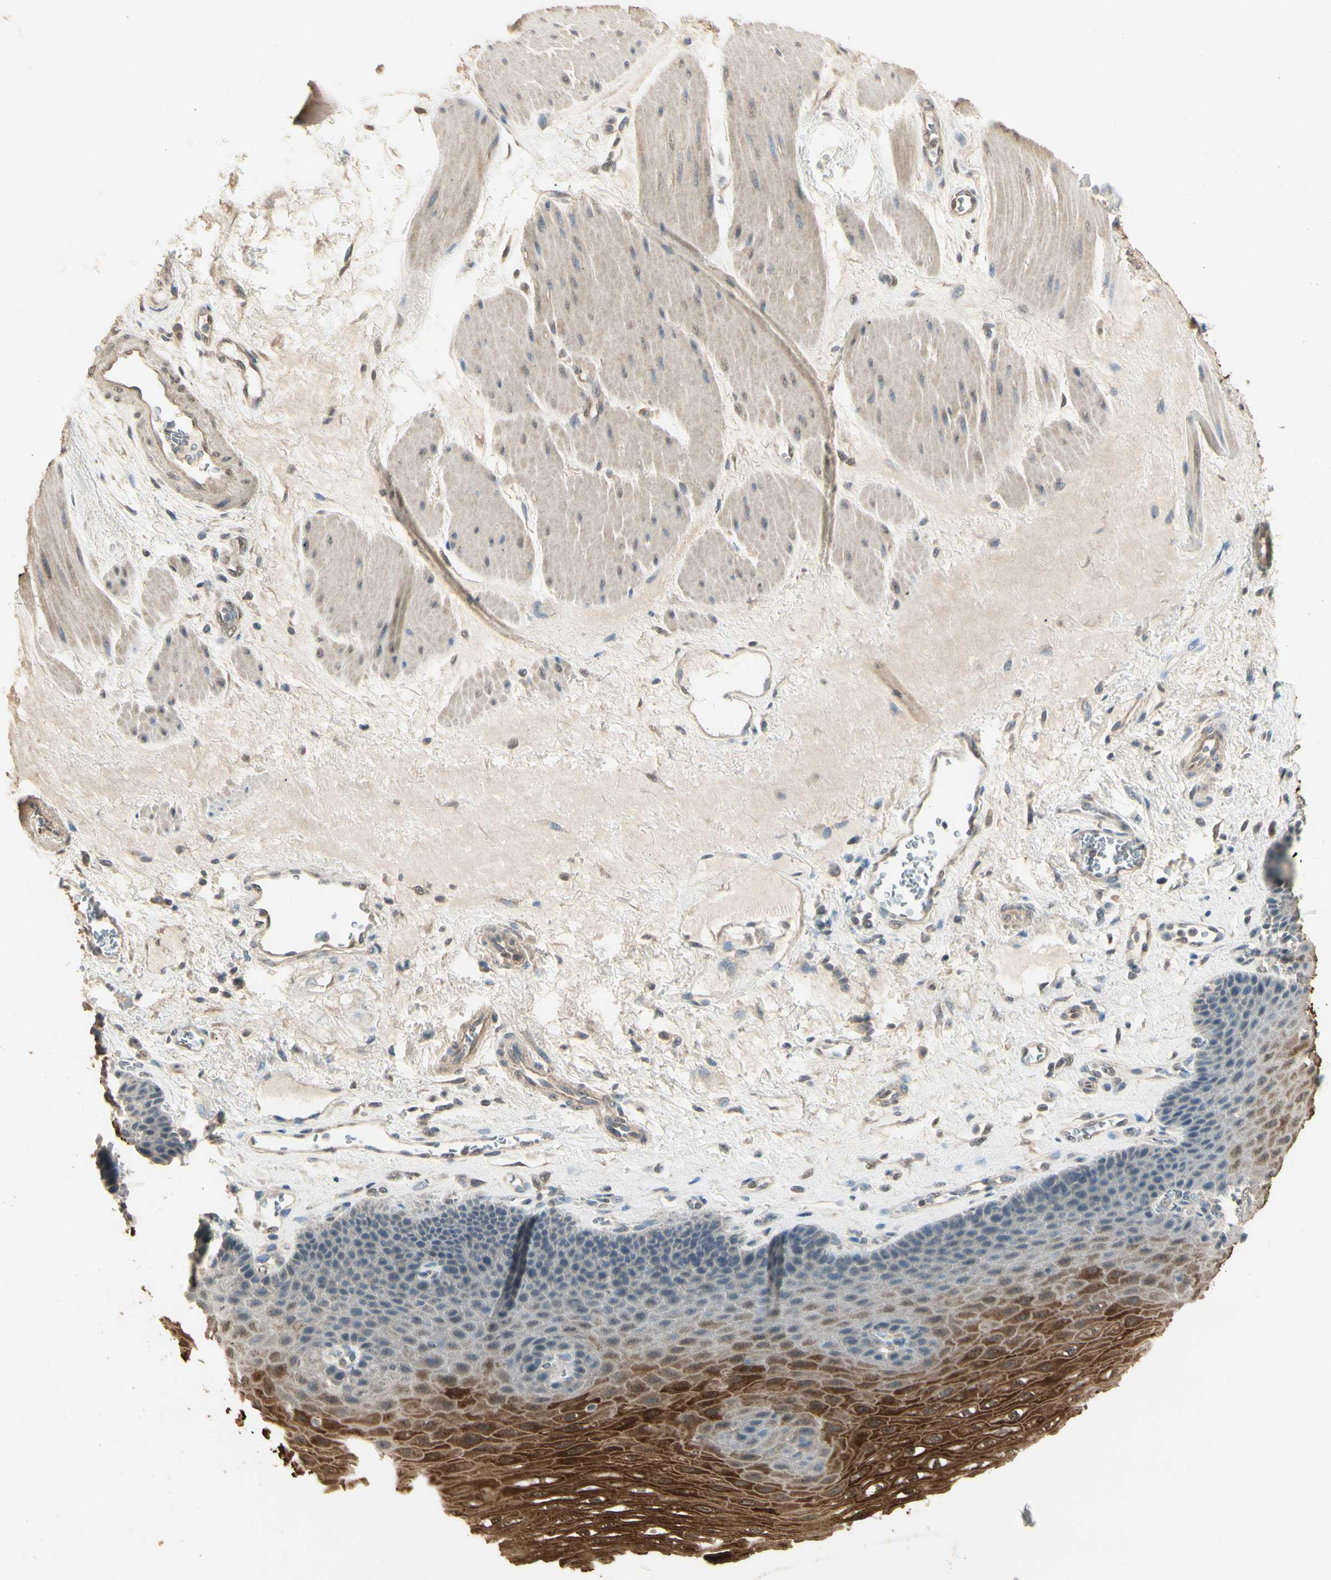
{"staining": {"intensity": "moderate", "quantity": "25%-75%", "location": "cytoplasmic/membranous"}, "tissue": "esophagus", "cell_type": "Squamous epithelial cells", "image_type": "normal", "snomed": [{"axis": "morphology", "description": "Normal tissue, NOS"}, {"axis": "topography", "description": "Esophagus"}], "caption": "Immunohistochemical staining of normal esophagus shows medium levels of moderate cytoplasmic/membranous staining in approximately 25%-75% of squamous epithelial cells. The staining was performed using DAB (3,3'-diaminobenzidine), with brown indicating positive protein expression. Nuclei are stained blue with hematoxylin.", "gene": "SGCA", "patient": {"sex": "female", "age": 72}}